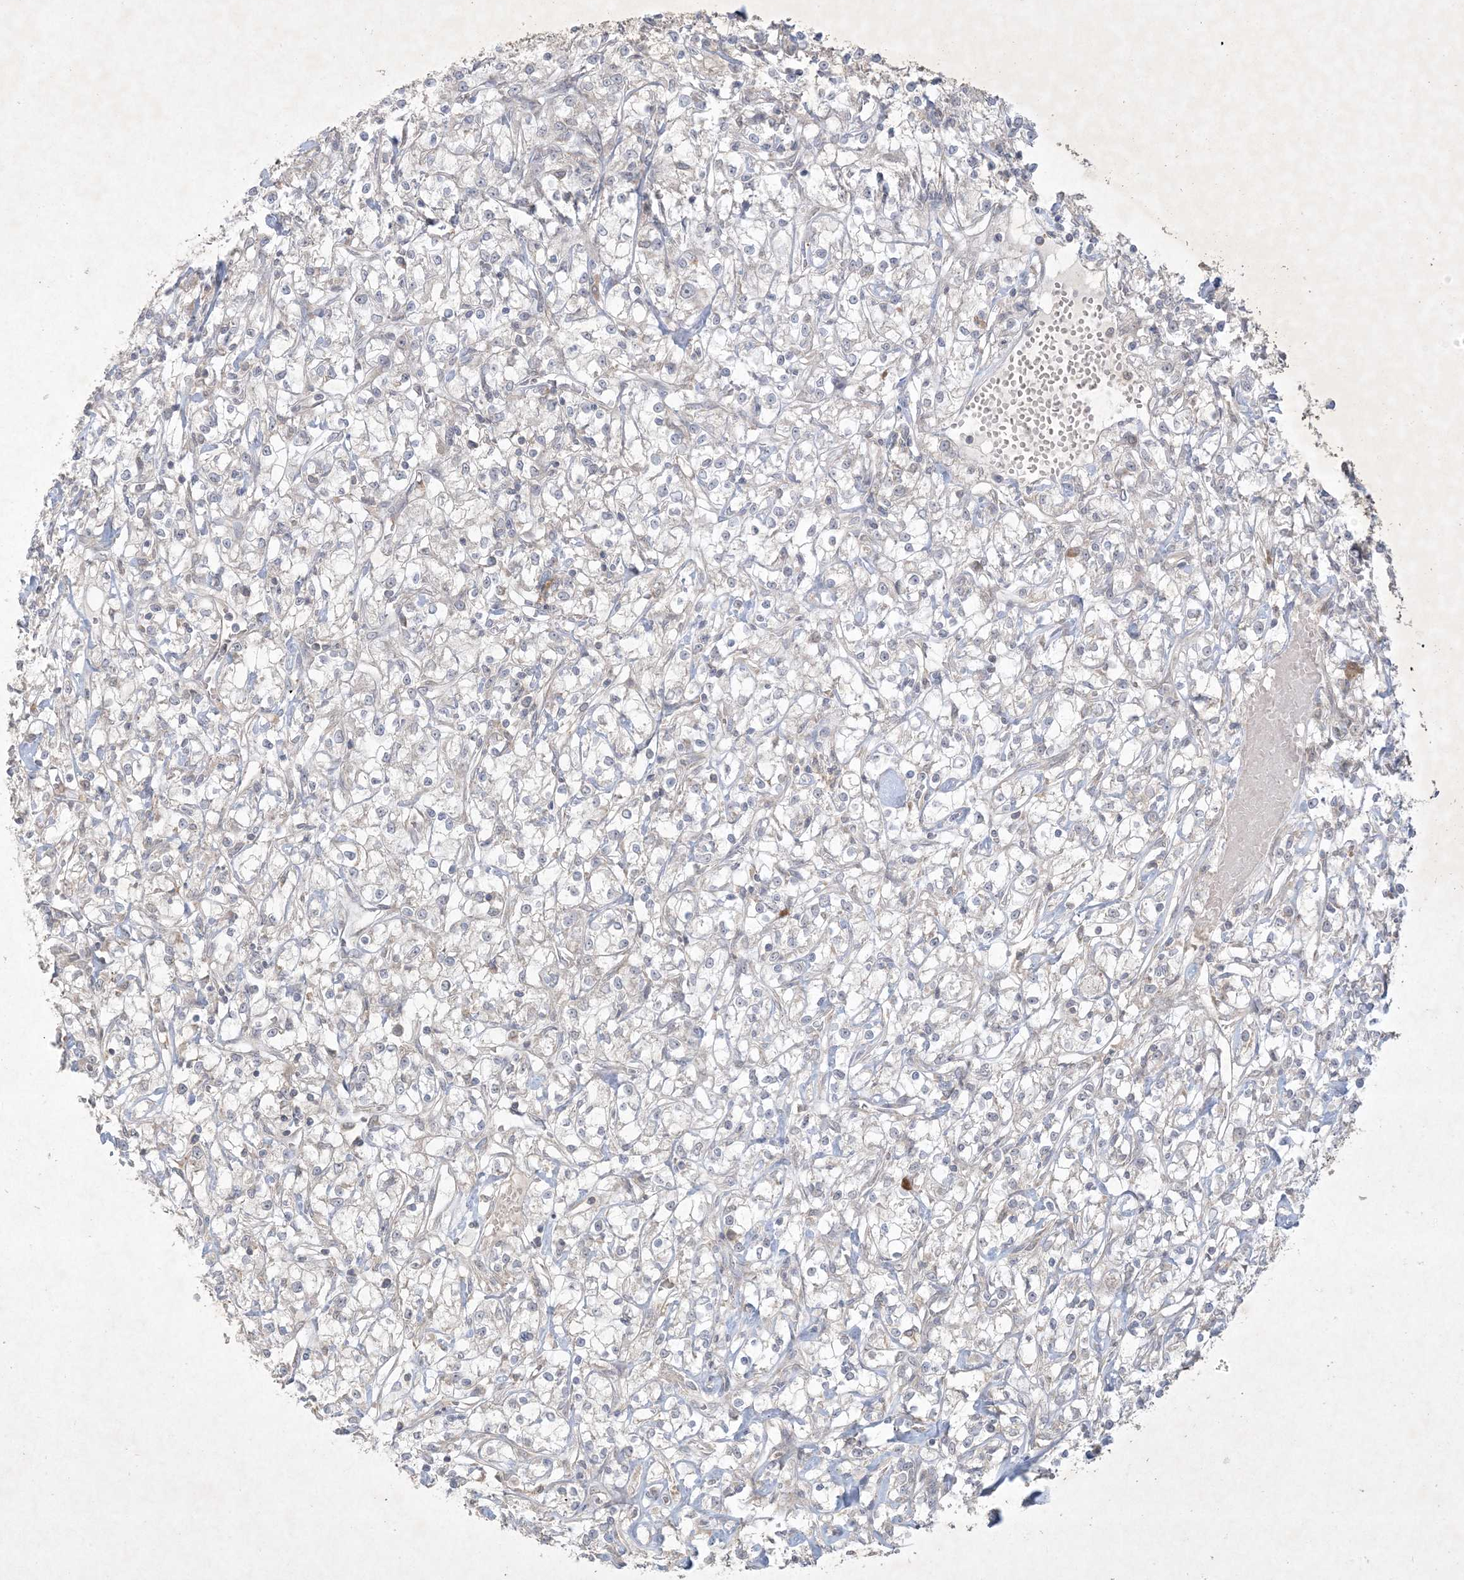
{"staining": {"intensity": "negative", "quantity": "none", "location": "none"}, "tissue": "renal cancer", "cell_type": "Tumor cells", "image_type": "cancer", "snomed": [{"axis": "morphology", "description": "Adenocarcinoma, NOS"}, {"axis": "topography", "description": "Kidney"}], "caption": "High power microscopy micrograph of an immunohistochemistry (IHC) image of renal adenocarcinoma, revealing no significant staining in tumor cells. (Brightfield microscopy of DAB (3,3'-diaminobenzidine) immunohistochemistry (IHC) at high magnification).", "gene": "NRBP2", "patient": {"sex": "female", "age": 59}}